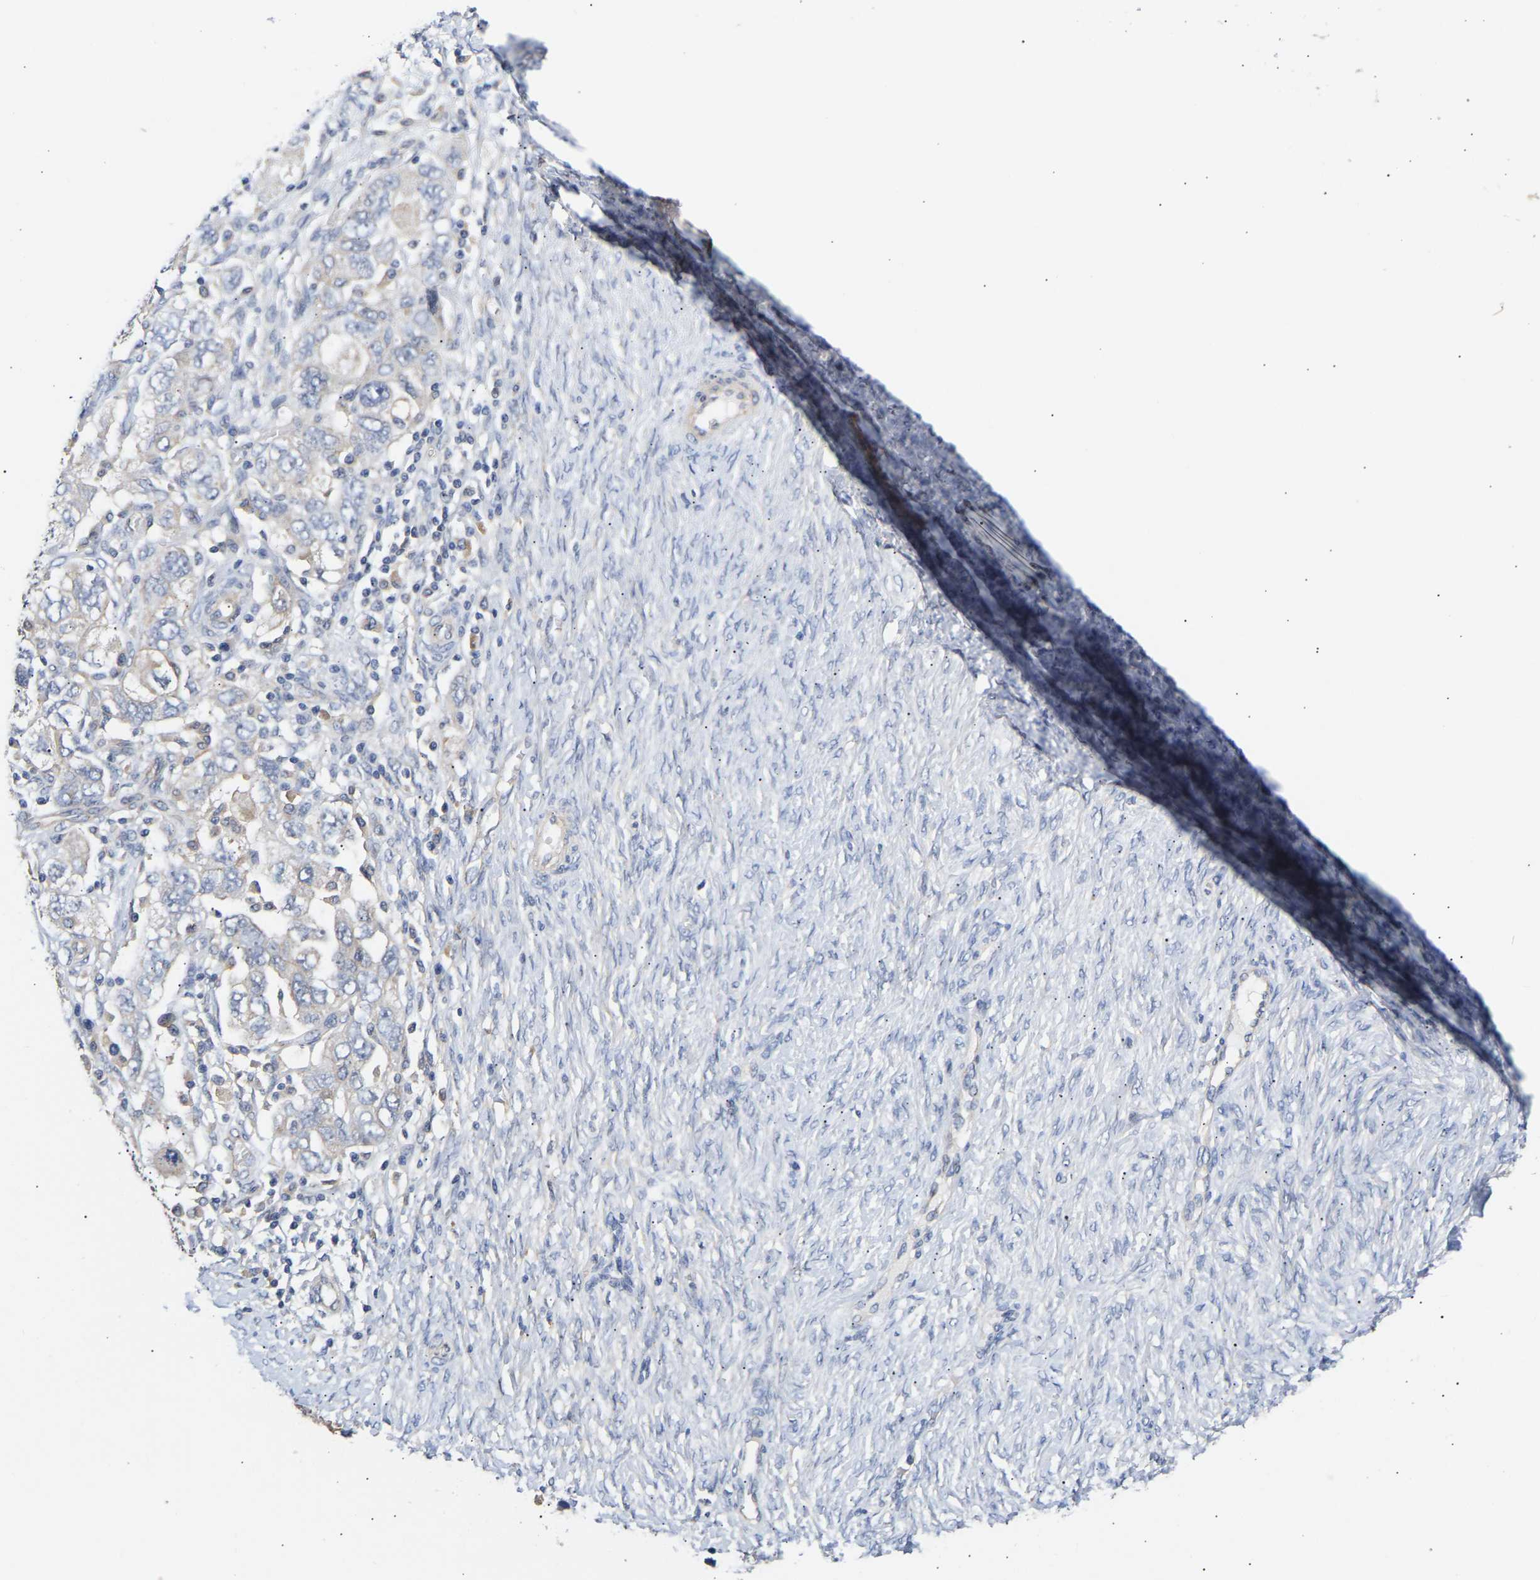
{"staining": {"intensity": "negative", "quantity": "none", "location": "none"}, "tissue": "ovarian cancer", "cell_type": "Tumor cells", "image_type": "cancer", "snomed": [{"axis": "morphology", "description": "Carcinoma, NOS"}, {"axis": "morphology", "description": "Cystadenocarcinoma, serous, NOS"}, {"axis": "topography", "description": "Ovary"}], "caption": "DAB immunohistochemical staining of human ovarian cancer exhibits no significant positivity in tumor cells.", "gene": "KASH5", "patient": {"sex": "female", "age": 69}}